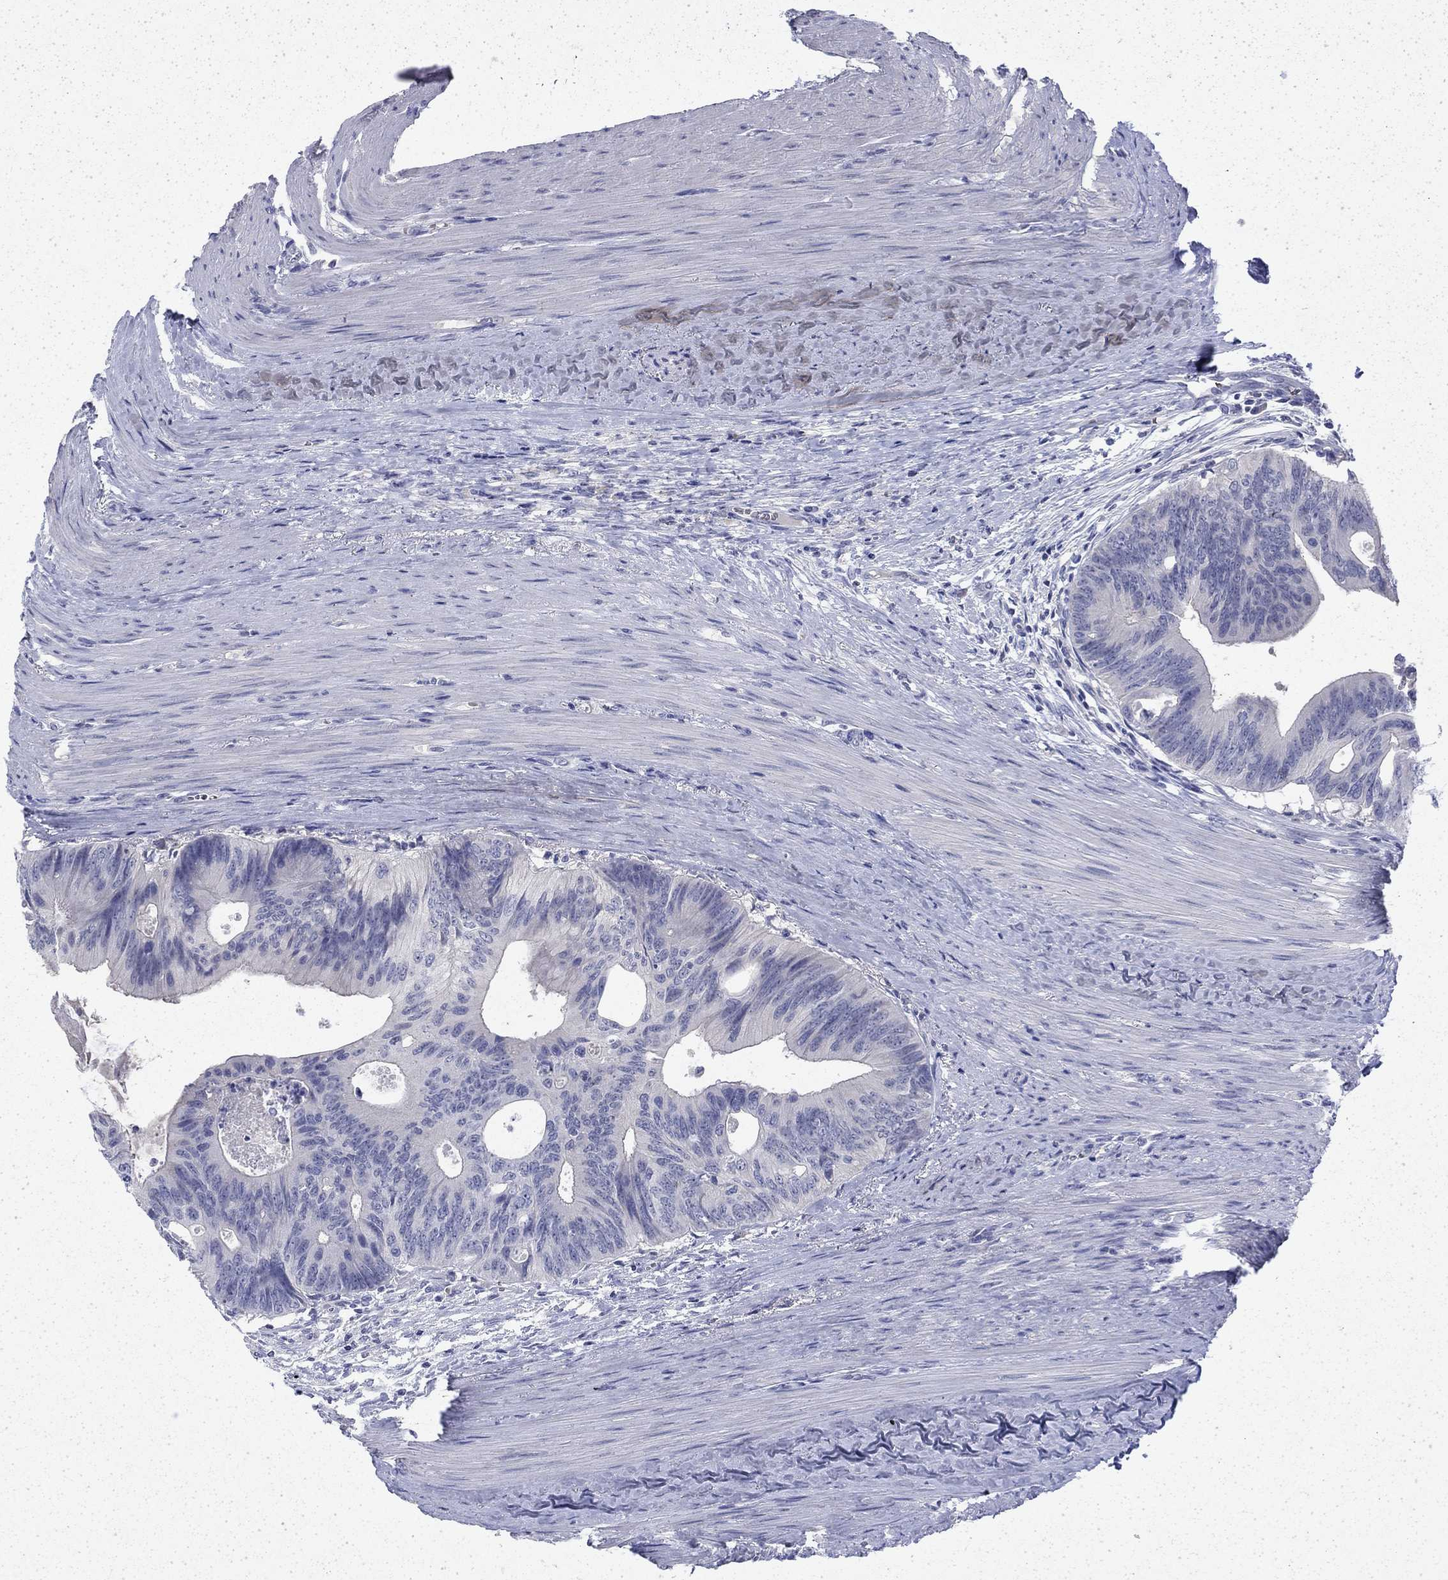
{"staining": {"intensity": "negative", "quantity": "none", "location": "none"}, "tissue": "colorectal cancer", "cell_type": "Tumor cells", "image_type": "cancer", "snomed": [{"axis": "morphology", "description": "Normal tissue, NOS"}, {"axis": "morphology", "description": "Adenocarcinoma, NOS"}, {"axis": "topography", "description": "Colon"}], "caption": "DAB immunohistochemical staining of colorectal adenocarcinoma exhibits no significant positivity in tumor cells.", "gene": "ENPP6", "patient": {"sex": "male", "age": 65}}